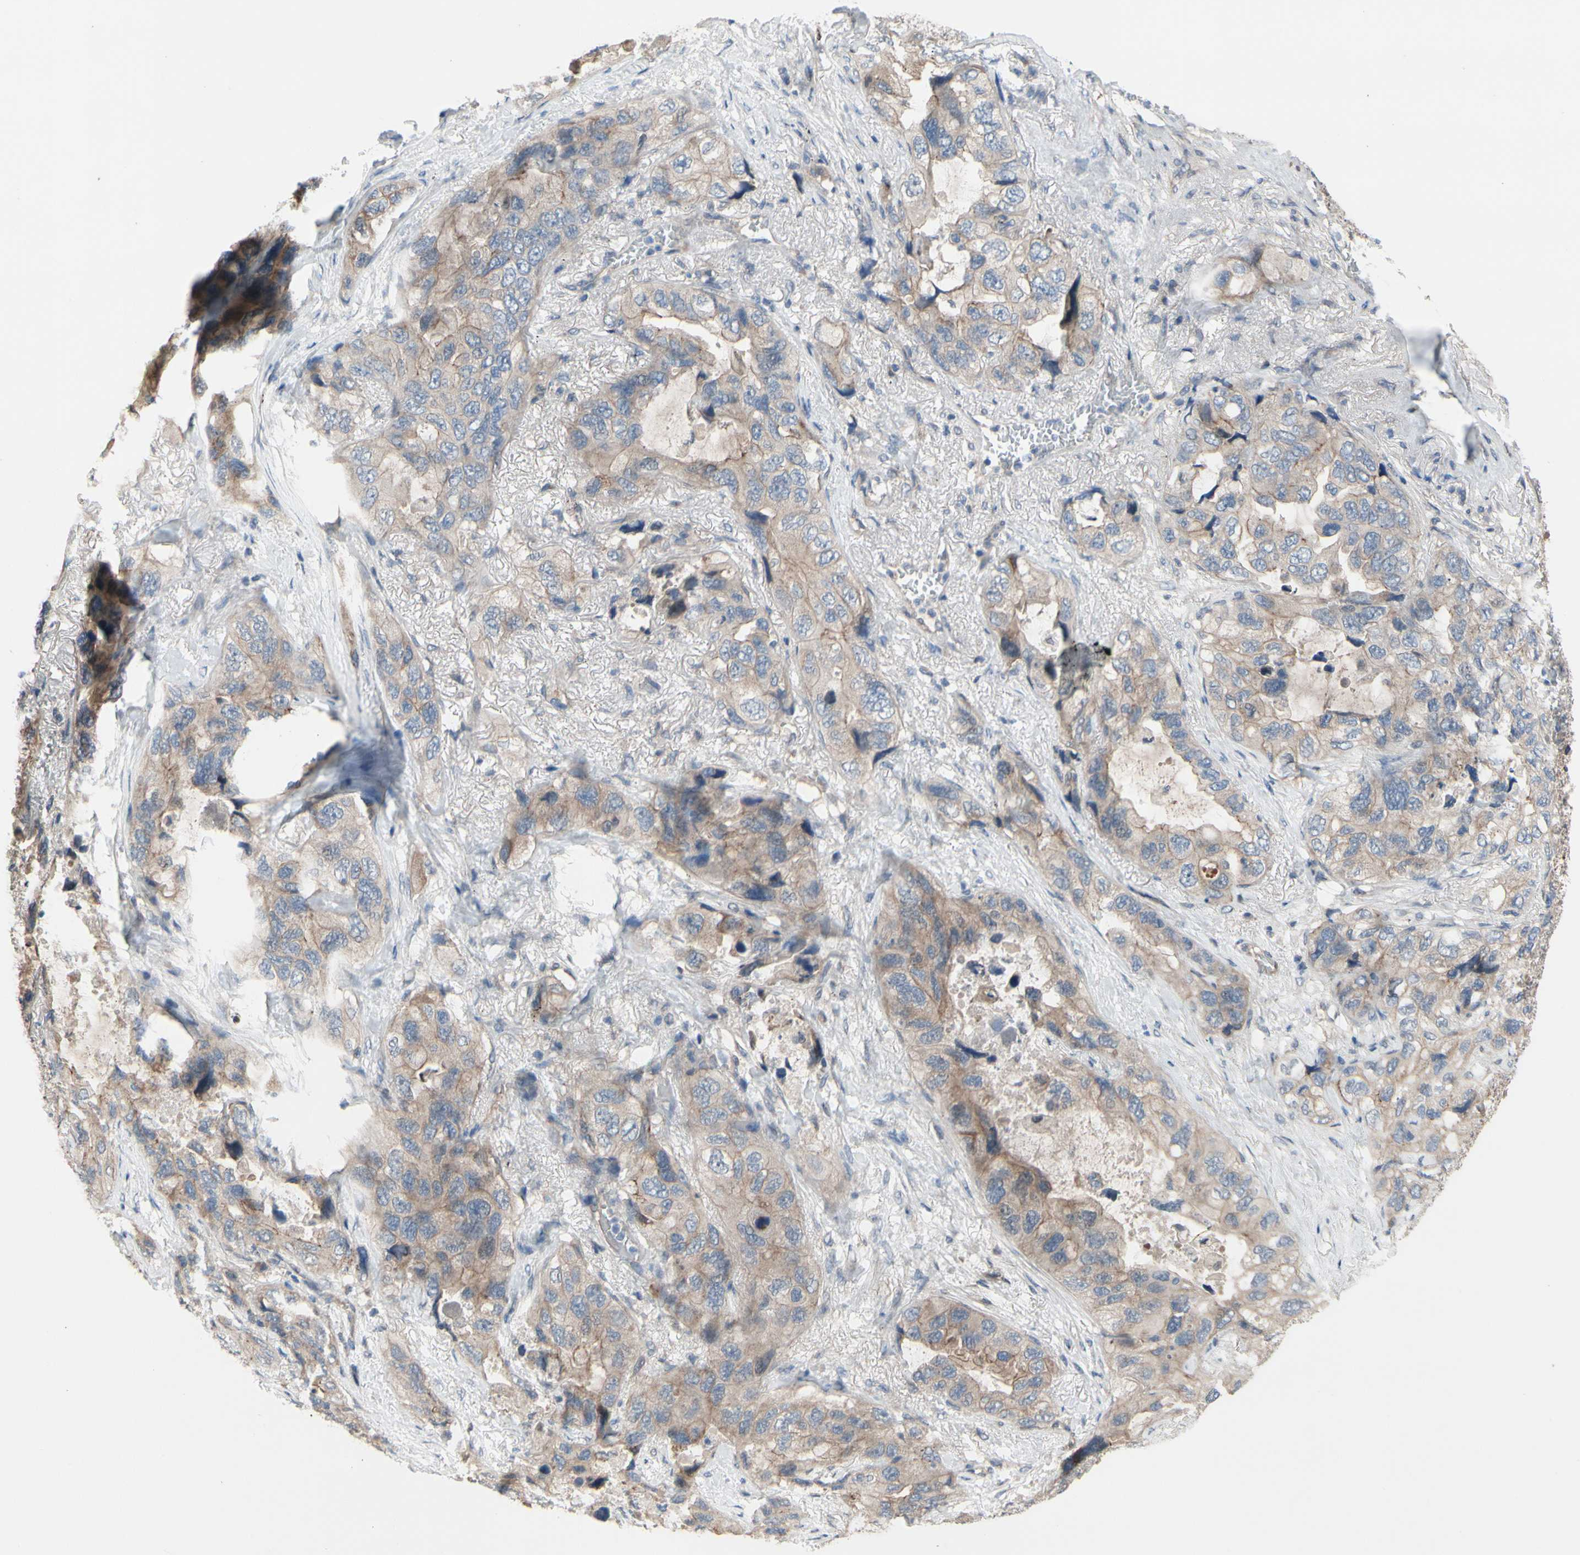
{"staining": {"intensity": "weak", "quantity": "25%-75%", "location": "cytoplasmic/membranous"}, "tissue": "lung cancer", "cell_type": "Tumor cells", "image_type": "cancer", "snomed": [{"axis": "morphology", "description": "Squamous cell carcinoma, NOS"}, {"axis": "topography", "description": "Lung"}], "caption": "Squamous cell carcinoma (lung) stained with a brown dye demonstrates weak cytoplasmic/membranous positive expression in about 25%-75% of tumor cells.", "gene": "ICAM5", "patient": {"sex": "female", "age": 73}}